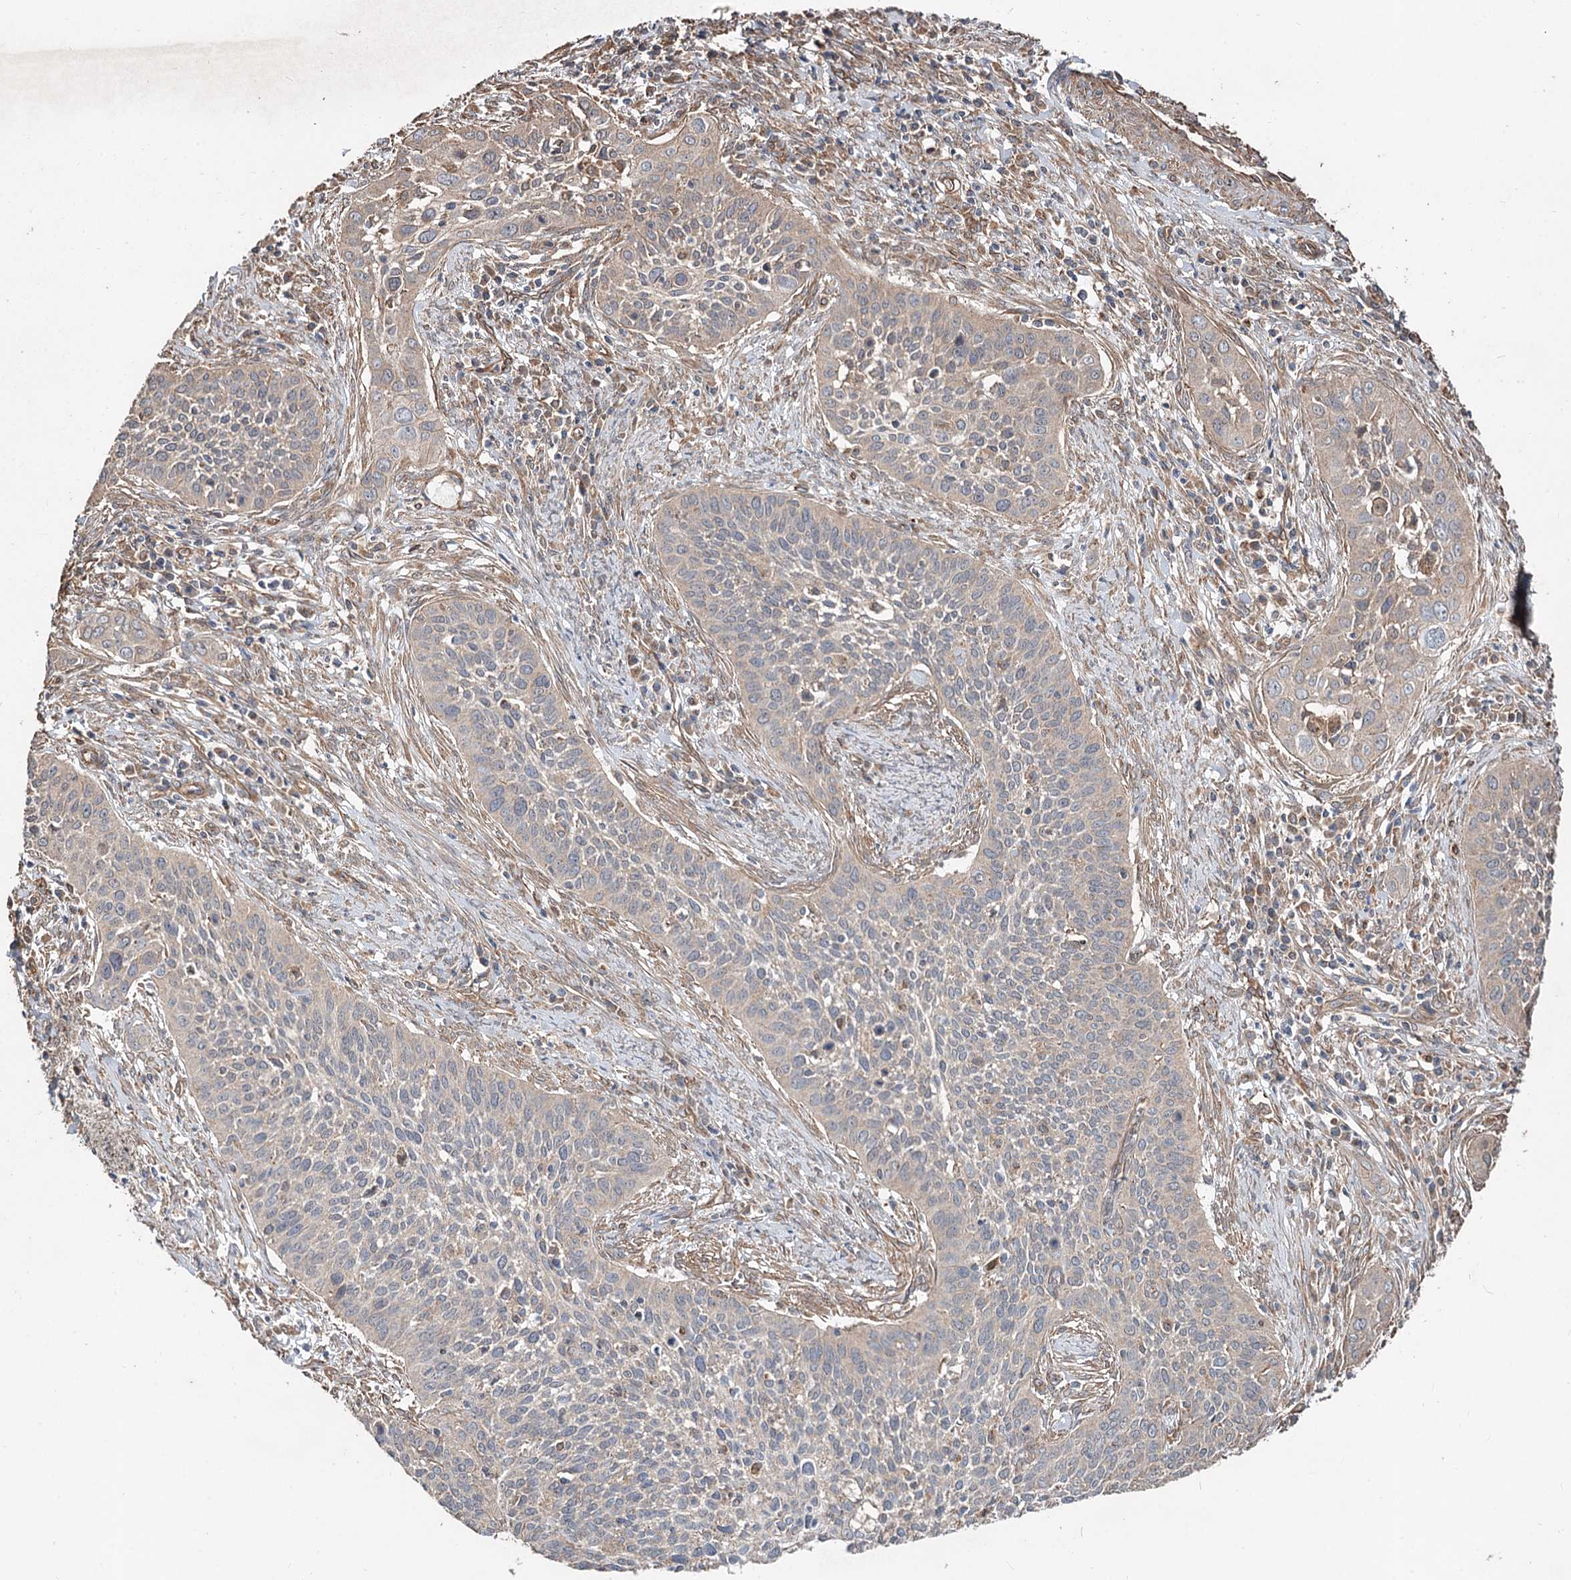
{"staining": {"intensity": "weak", "quantity": "25%-75%", "location": "cytoplasmic/membranous"}, "tissue": "cervical cancer", "cell_type": "Tumor cells", "image_type": "cancer", "snomed": [{"axis": "morphology", "description": "Squamous cell carcinoma, NOS"}, {"axis": "topography", "description": "Cervix"}], "caption": "Immunohistochemistry of human cervical squamous cell carcinoma displays low levels of weak cytoplasmic/membranous expression in about 25%-75% of tumor cells.", "gene": "SPART", "patient": {"sex": "female", "age": 34}}